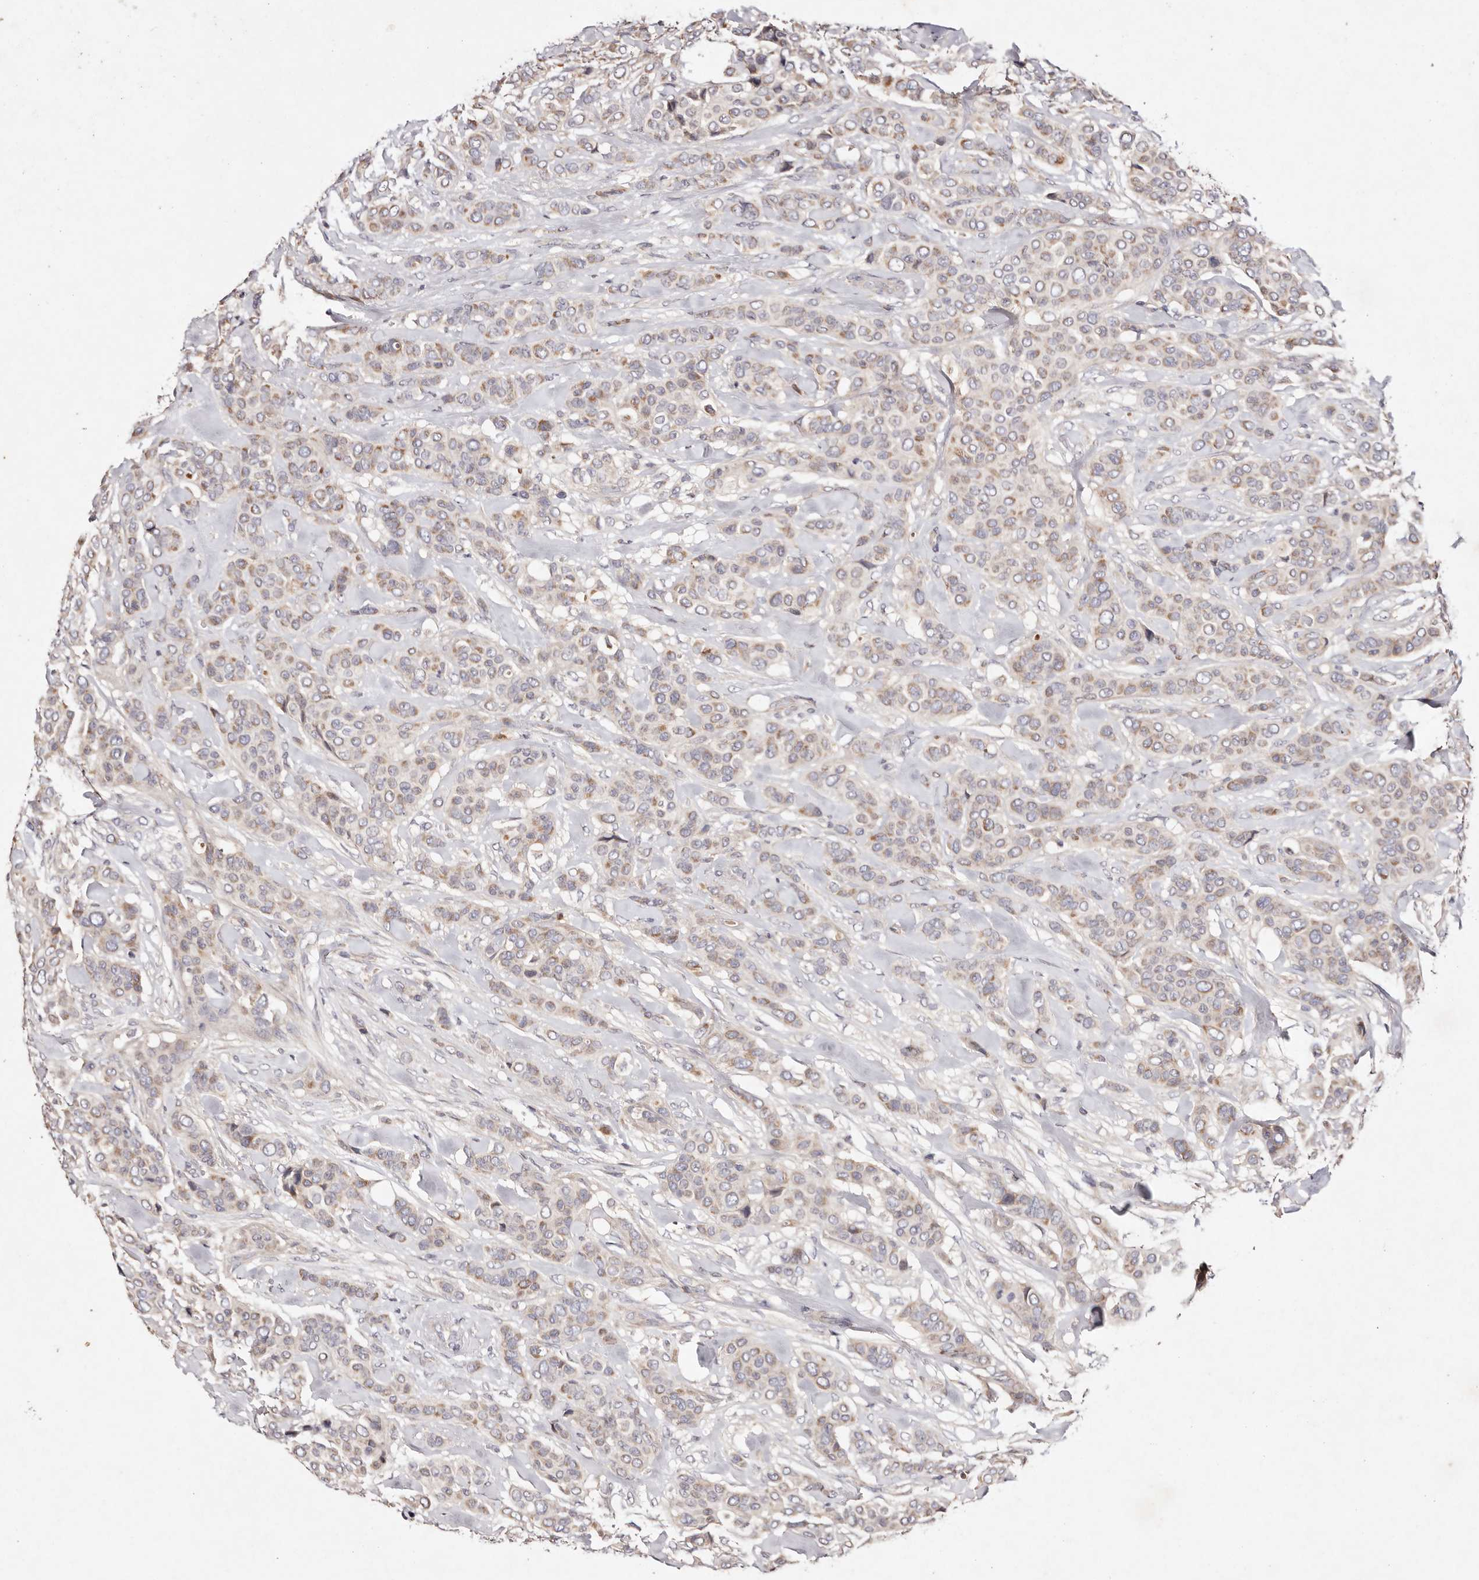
{"staining": {"intensity": "weak", "quantity": "25%-75%", "location": "cytoplasmic/membranous"}, "tissue": "breast cancer", "cell_type": "Tumor cells", "image_type": "cancer", "snomed": [{"axis": "morphology", "description": "Lobular carcinoma"}, {"axis": "topography", "description": "Breast"}], "caption": "There is low levels of weak cytoplasmic/membranous positivity in tumor cells of breast cancer (lobular carcinoma), as demonstrated by immunohistochemical staining (brown color).", "gene": "TSC2", "patient": {"sex": "female", "age": 51}}